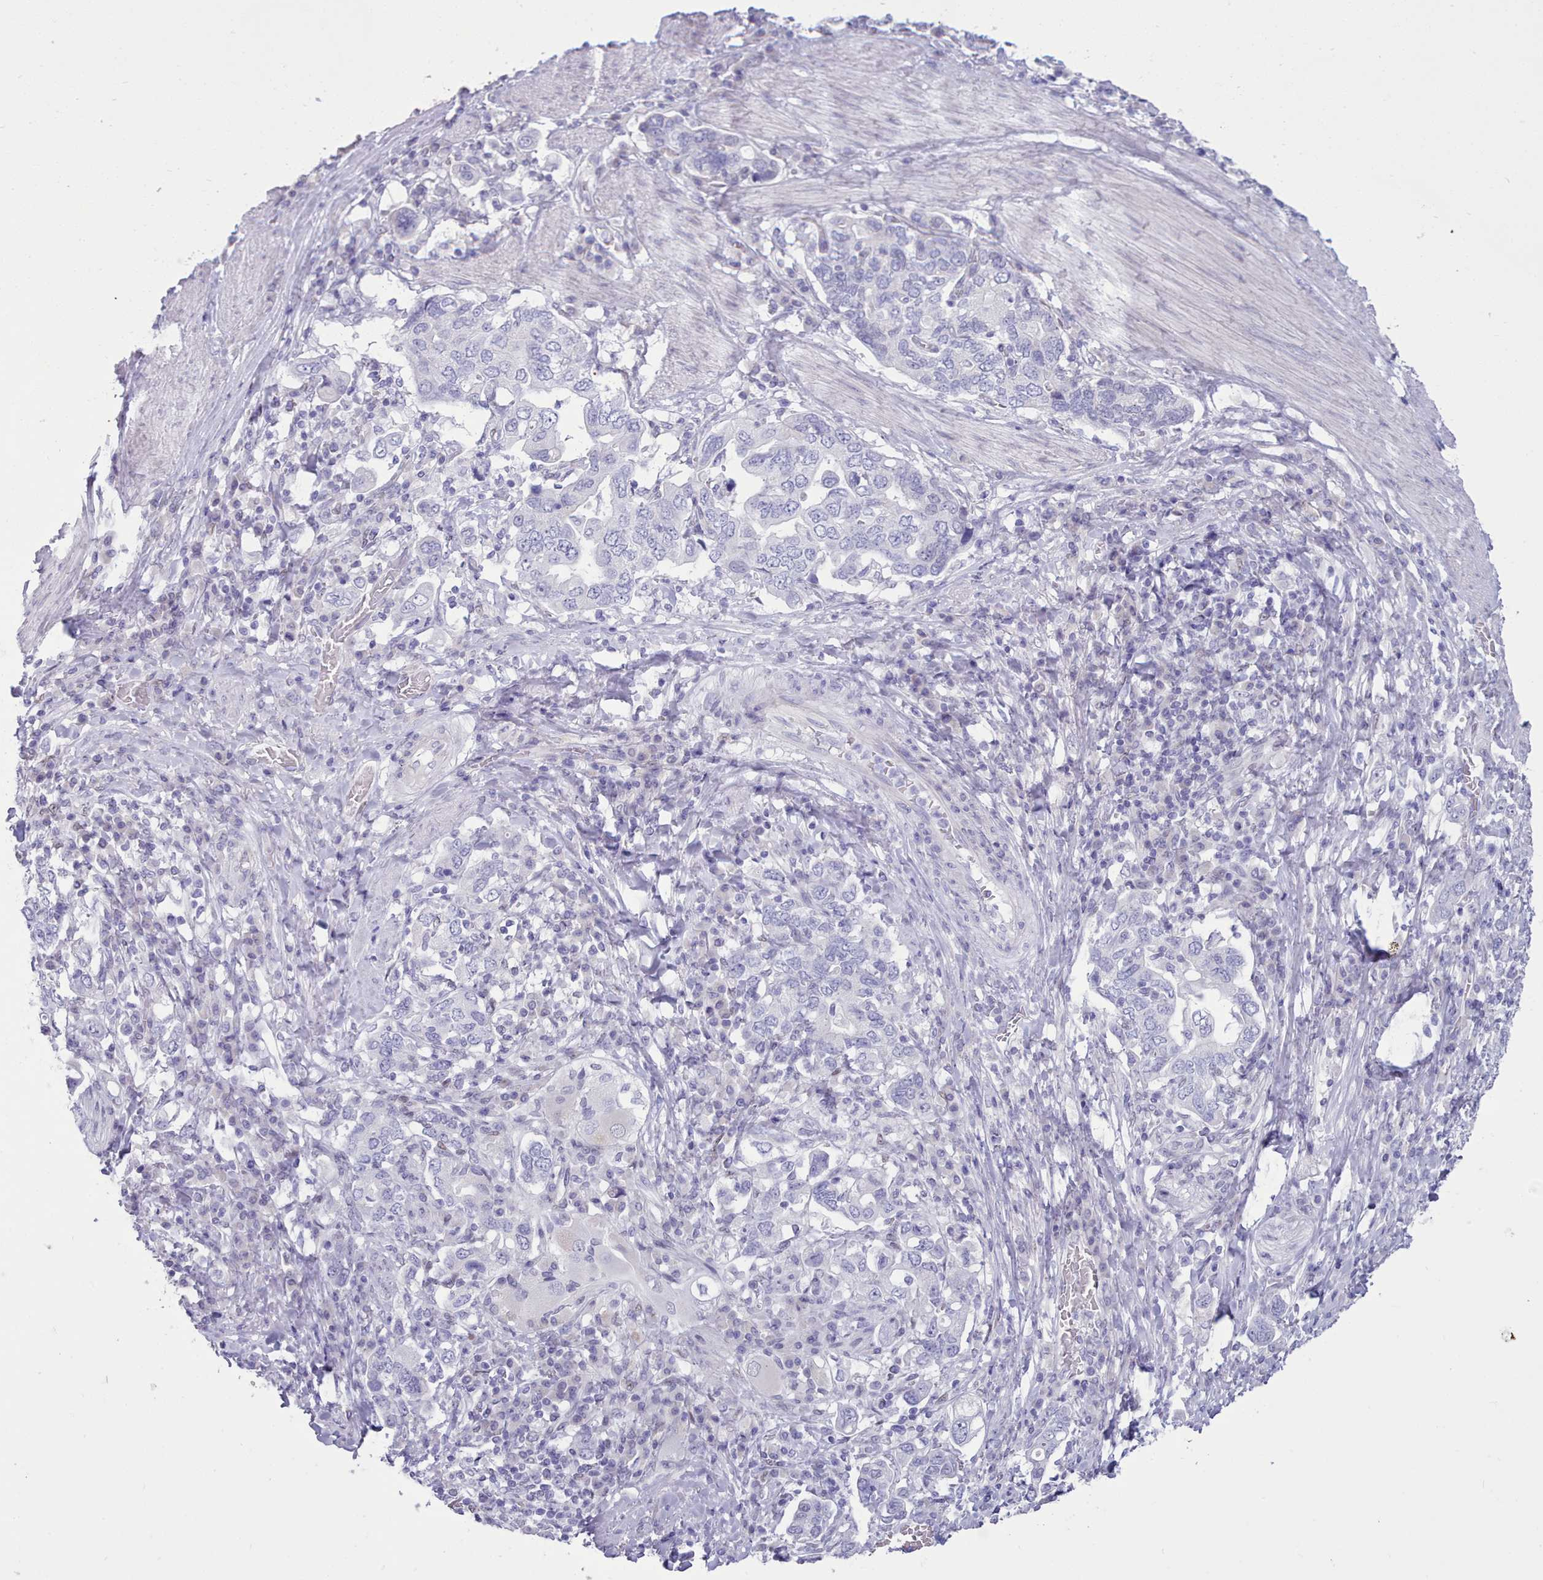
{"staining": {"intensity": "negative", "quantity": "none", "location": "none"}, "tissue": "stomach cancer", "cell_type": "Tumor cells", "image_type": "cancer", "snomed": [{"axis": "morphology", "description": "Adenocarcinoma, NOS"}, {"axis": "topography", "description": "Stomach, upper"}, {"axis": "topography", "description": "Stomach"}], "caption": "DAB immunohistochemical staining of adenocarcinoma (stomach) demonstrates no significant positivity in tumor cells. The staining is performed using DAB brown chromogen with nuclei counter-stained in using hematoxylin.", "gene": "TMEM253", "patient": {"sex": "male", "age": 62}}